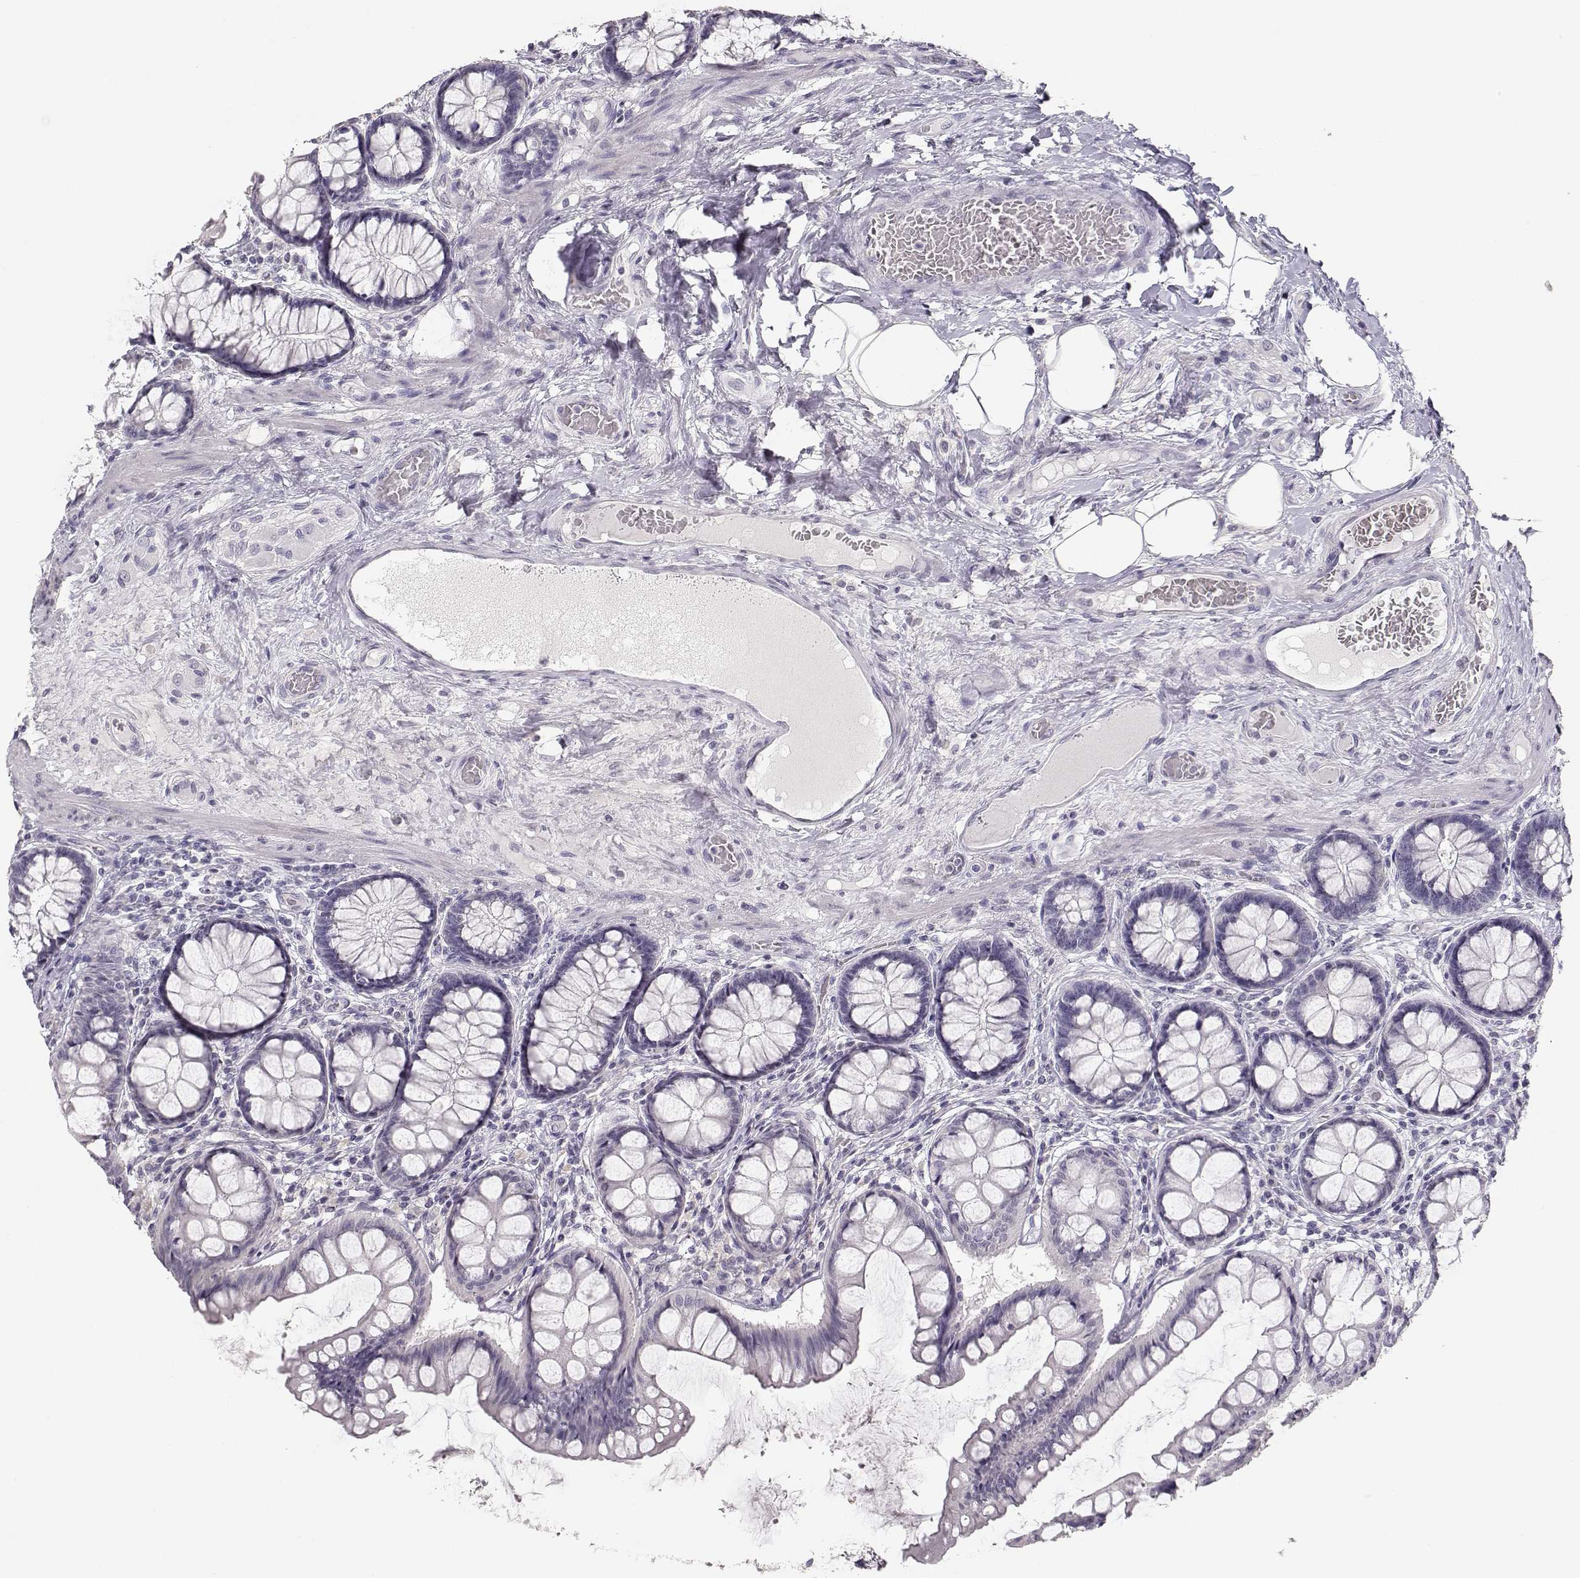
{"staining": {"intensity": "negative", "quantity": "none", "location": "none"}, "tissue": "colon", "cell_type": "Endothelial cells", "image_type": "normal", "snomed": [{"axis": "morphology", "description": "Normal tissue, NOS"}, {"axis": "topography", "description": "Colon"}], "caption": "Immunohistochemistry of benign colon shows no staining in endothelial cells. (DAB immunohistochemistry visualized using brightfield microscopy, high magnification).", "gene": "TKTL1", "patient": {"sex": "female", "age": 65}}